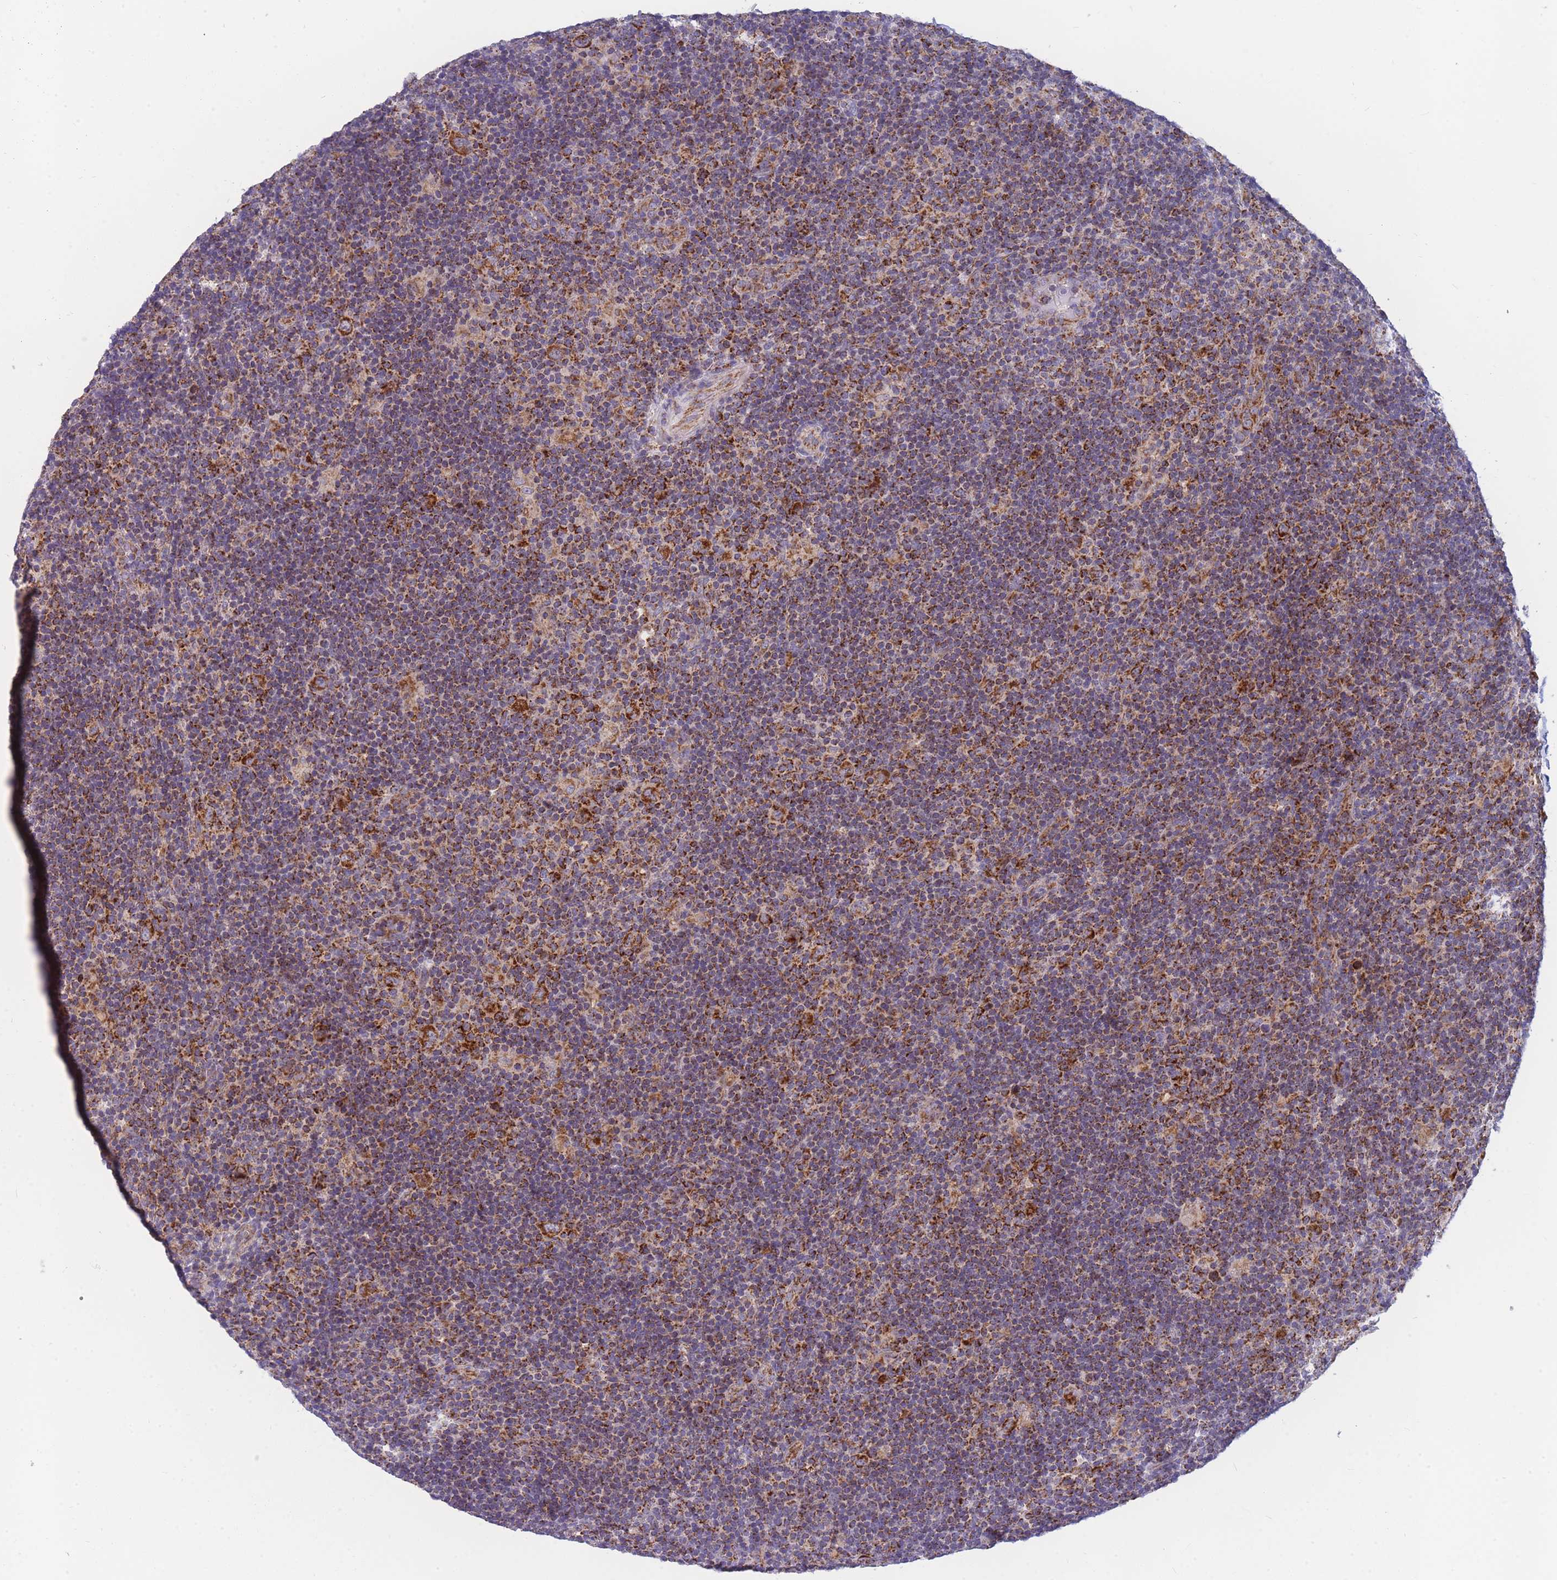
{"staining": {"intensity": "strong", "quantity": ">75%", "location": "cytoplasmic/membranous"}, "tissue": "lymphoma", "cell_type": "Tumor cells", "image_type": "cancer", "snomed": [{"axis": "morphology", "description": "Hodgkin's disease, NOS"}, {"axis": "topography", "description": "Lymph node"}], "caption": "Lymphoma stained with a brown dye reveals strong cytoplasmic/membranous positive expression in about >75% of tumor cells.", "gene": "MRPS11", "patient": {"sex": "female", "age": 57}}